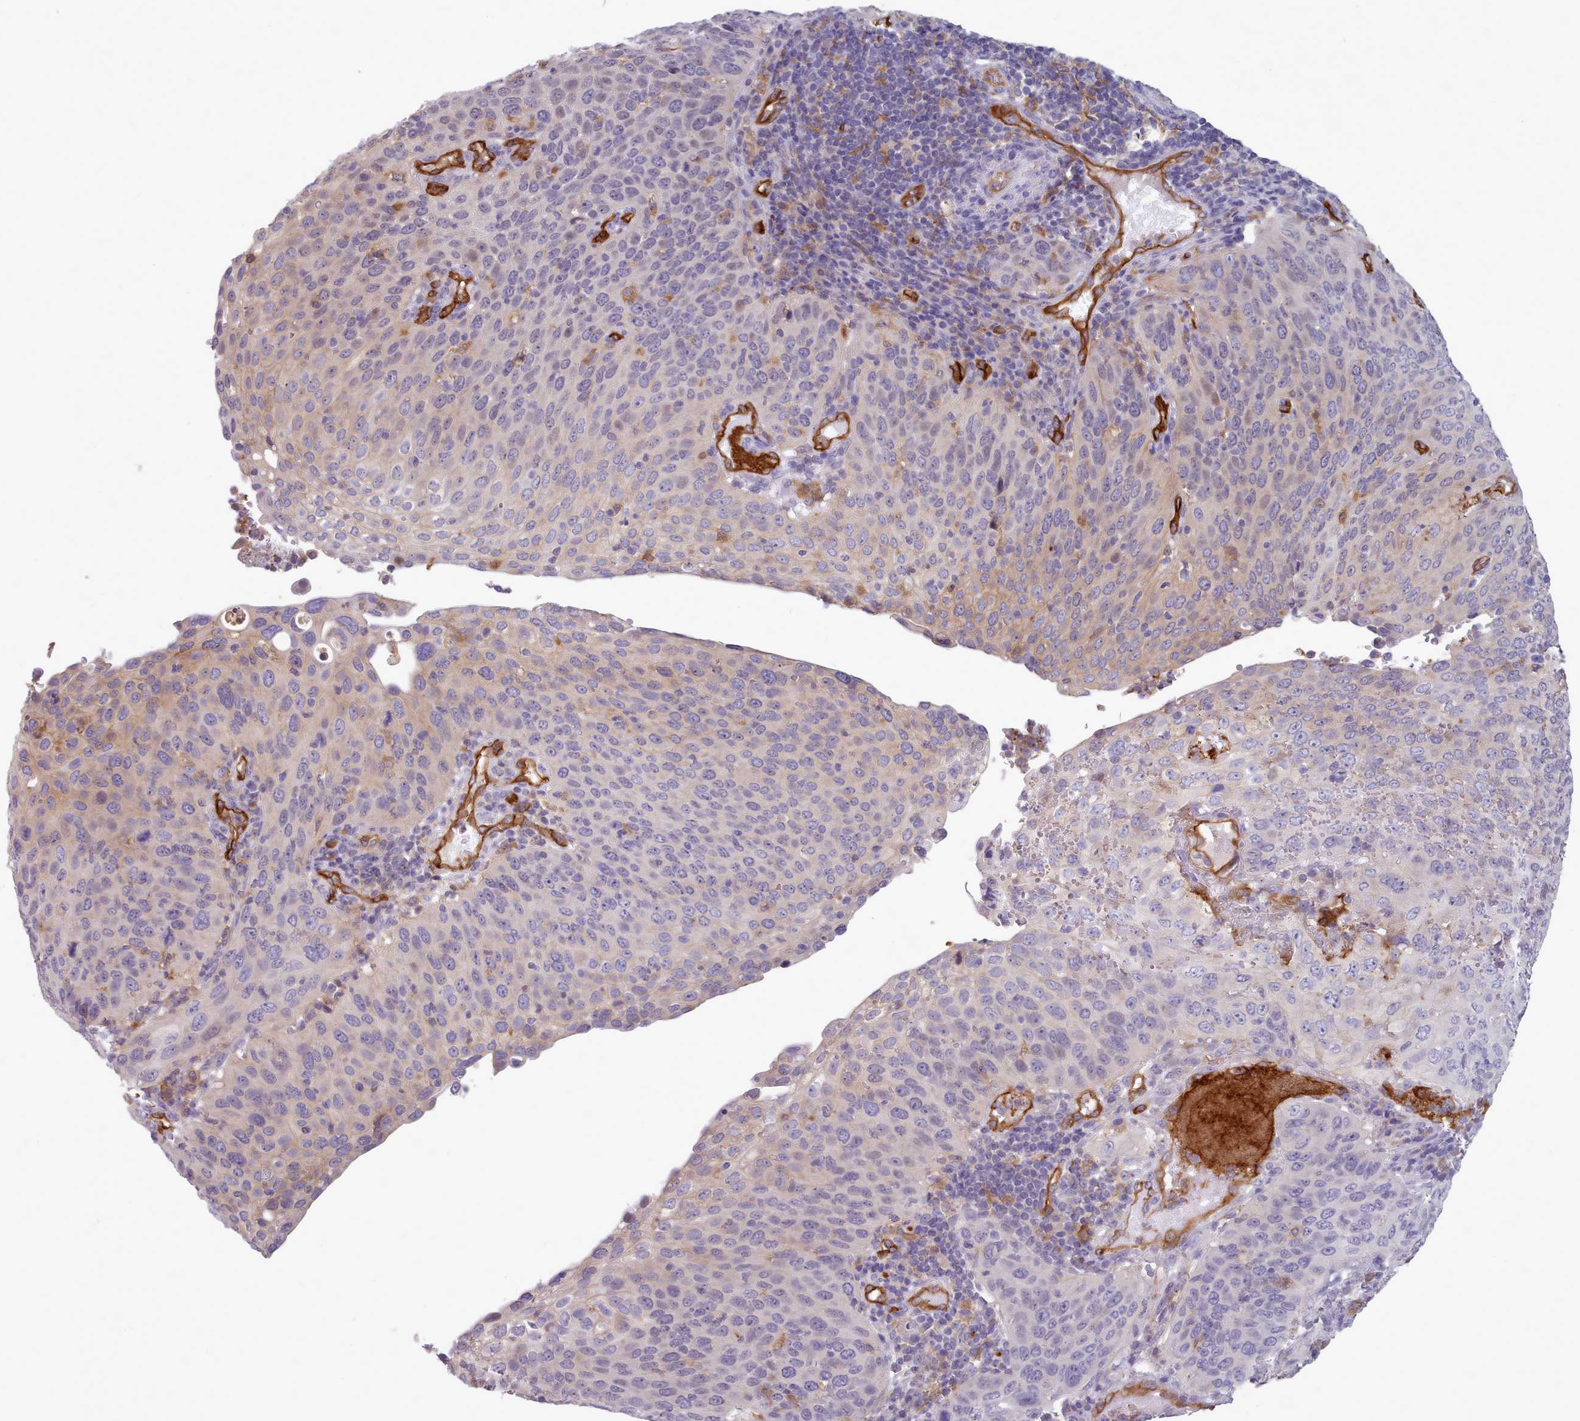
{"staining": {"intensity": "moderate", "quantity": "25%-75%", "location": "cytoplasmic/membranous"}, "tissue": "cervical cancer", "cell_type": "Tumor cells", "image_type": "cancer", "snomed": [{"axis": "morphology", "description": "Squamous cell carcinoma, NOS"}, {"axis": "topography", "description": "Cervix"}], "caption": "The image shows a brown stain indicating the presence of a protein in the cytoplasmic/membranous of tumor cells in cervical squamous cell carcinoma.", "gene": "CD300LF", "patient": {"sex": "female", "age": 36}}